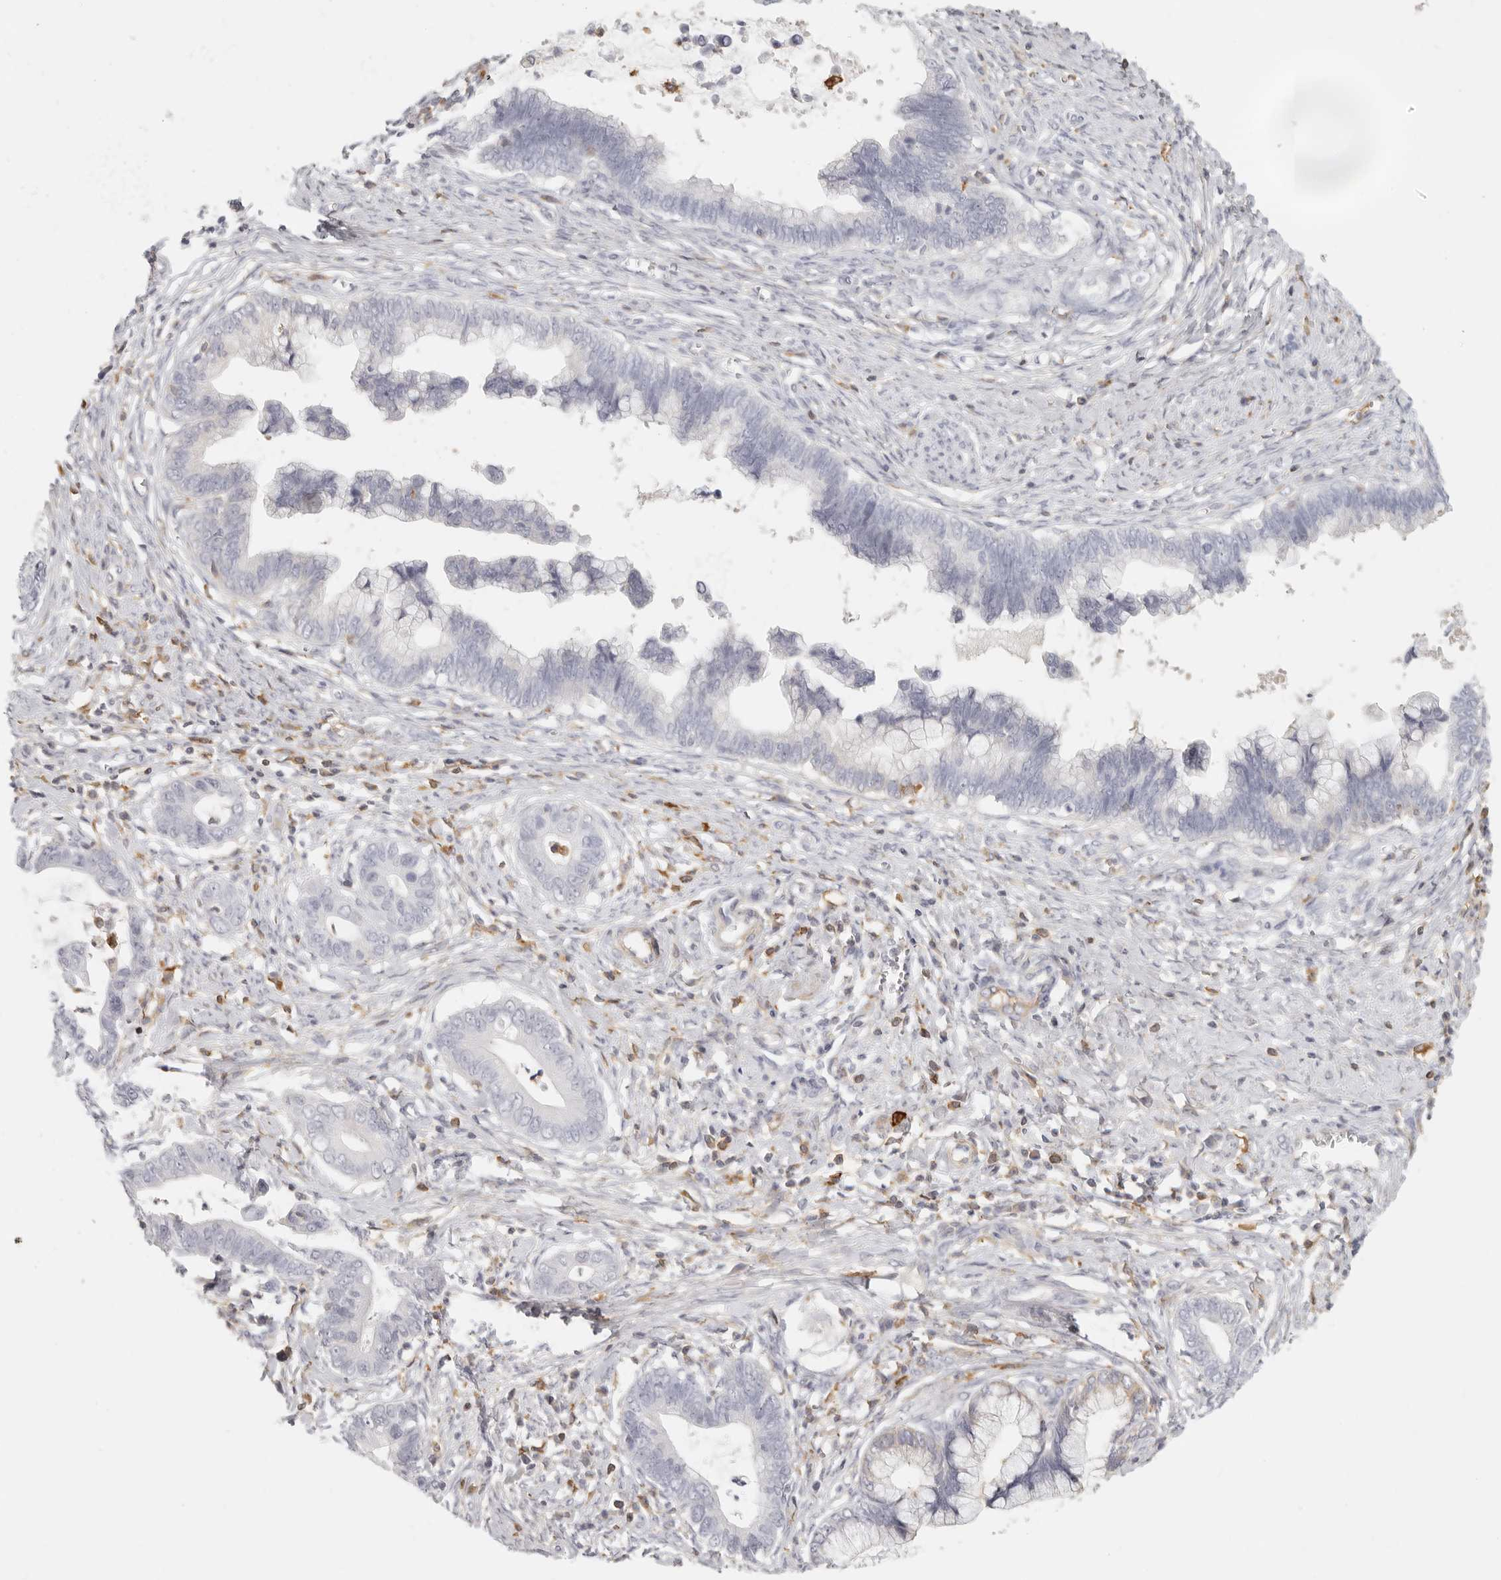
{"staining": {"intensity": "negative", "quantity": "none", "location": "none"}, "tissue": "cervical cancer", "cell_type": "Tumor cells", "image_type": "cancer", "snomed": [{"axis": "morphology", "description": "Adenocarcinoma, NOS"}, {"axis": "topography", "description": "Cervix"}], "caption": "Cervical cancer (adenocarcinoma) was stained to show a protein in brown. There is no significant expression in tumor cells.", "gene": "NIBAN1", "patient": {"sex": "female", "age": 44}}